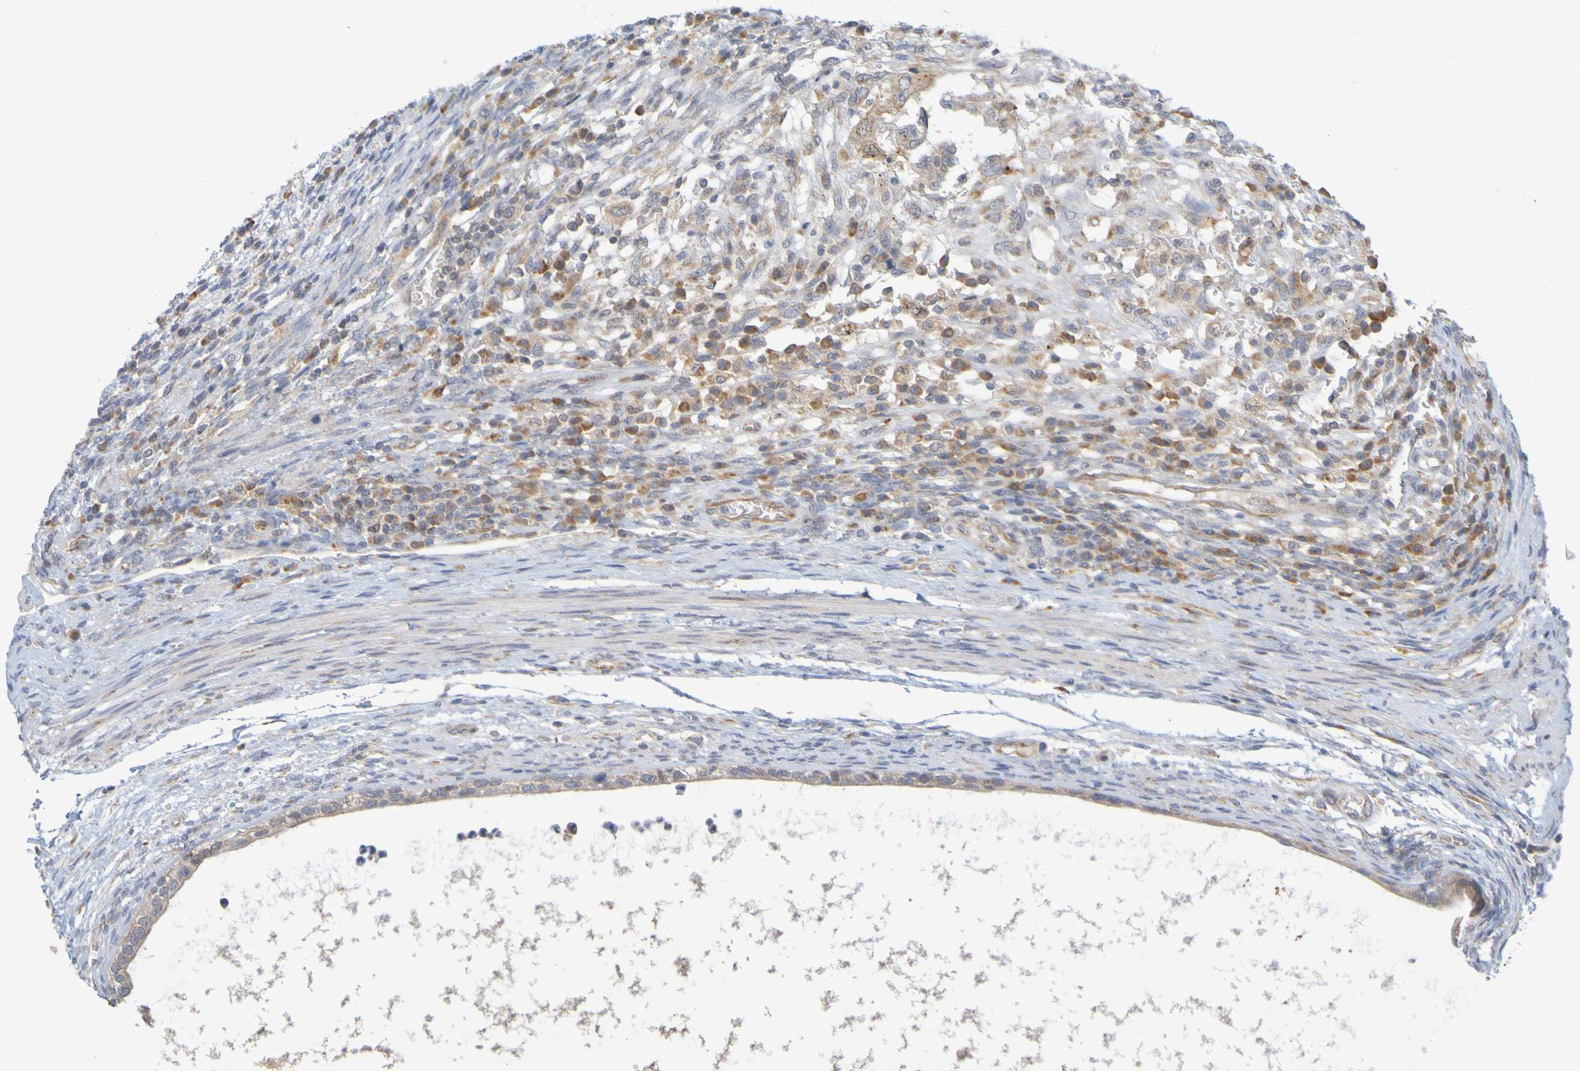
{"staining": {"intensity": "moderate", "quantity": ">75%", "location": "cytoplasmic/membranous"}, "tissue": "testis cancer", "cell_type": "Tumor cells", "image_type": "cancer", "snomed": [{"axis": "morphology", "description": "Carcinoma, Embryonal, NOS"}, {"axis": "topography", "description": "Testis"}], "caption": "A high-resolution histopathology image shows immunohistochemistry (IHC) staining of testis cancer (embryonal carcinoma), which reveals moderate cytoplasmic/membranous expression in about >75% of tumor cells.", "gene": "MOGS", "patient": {"sex": "male", "age": 26}}